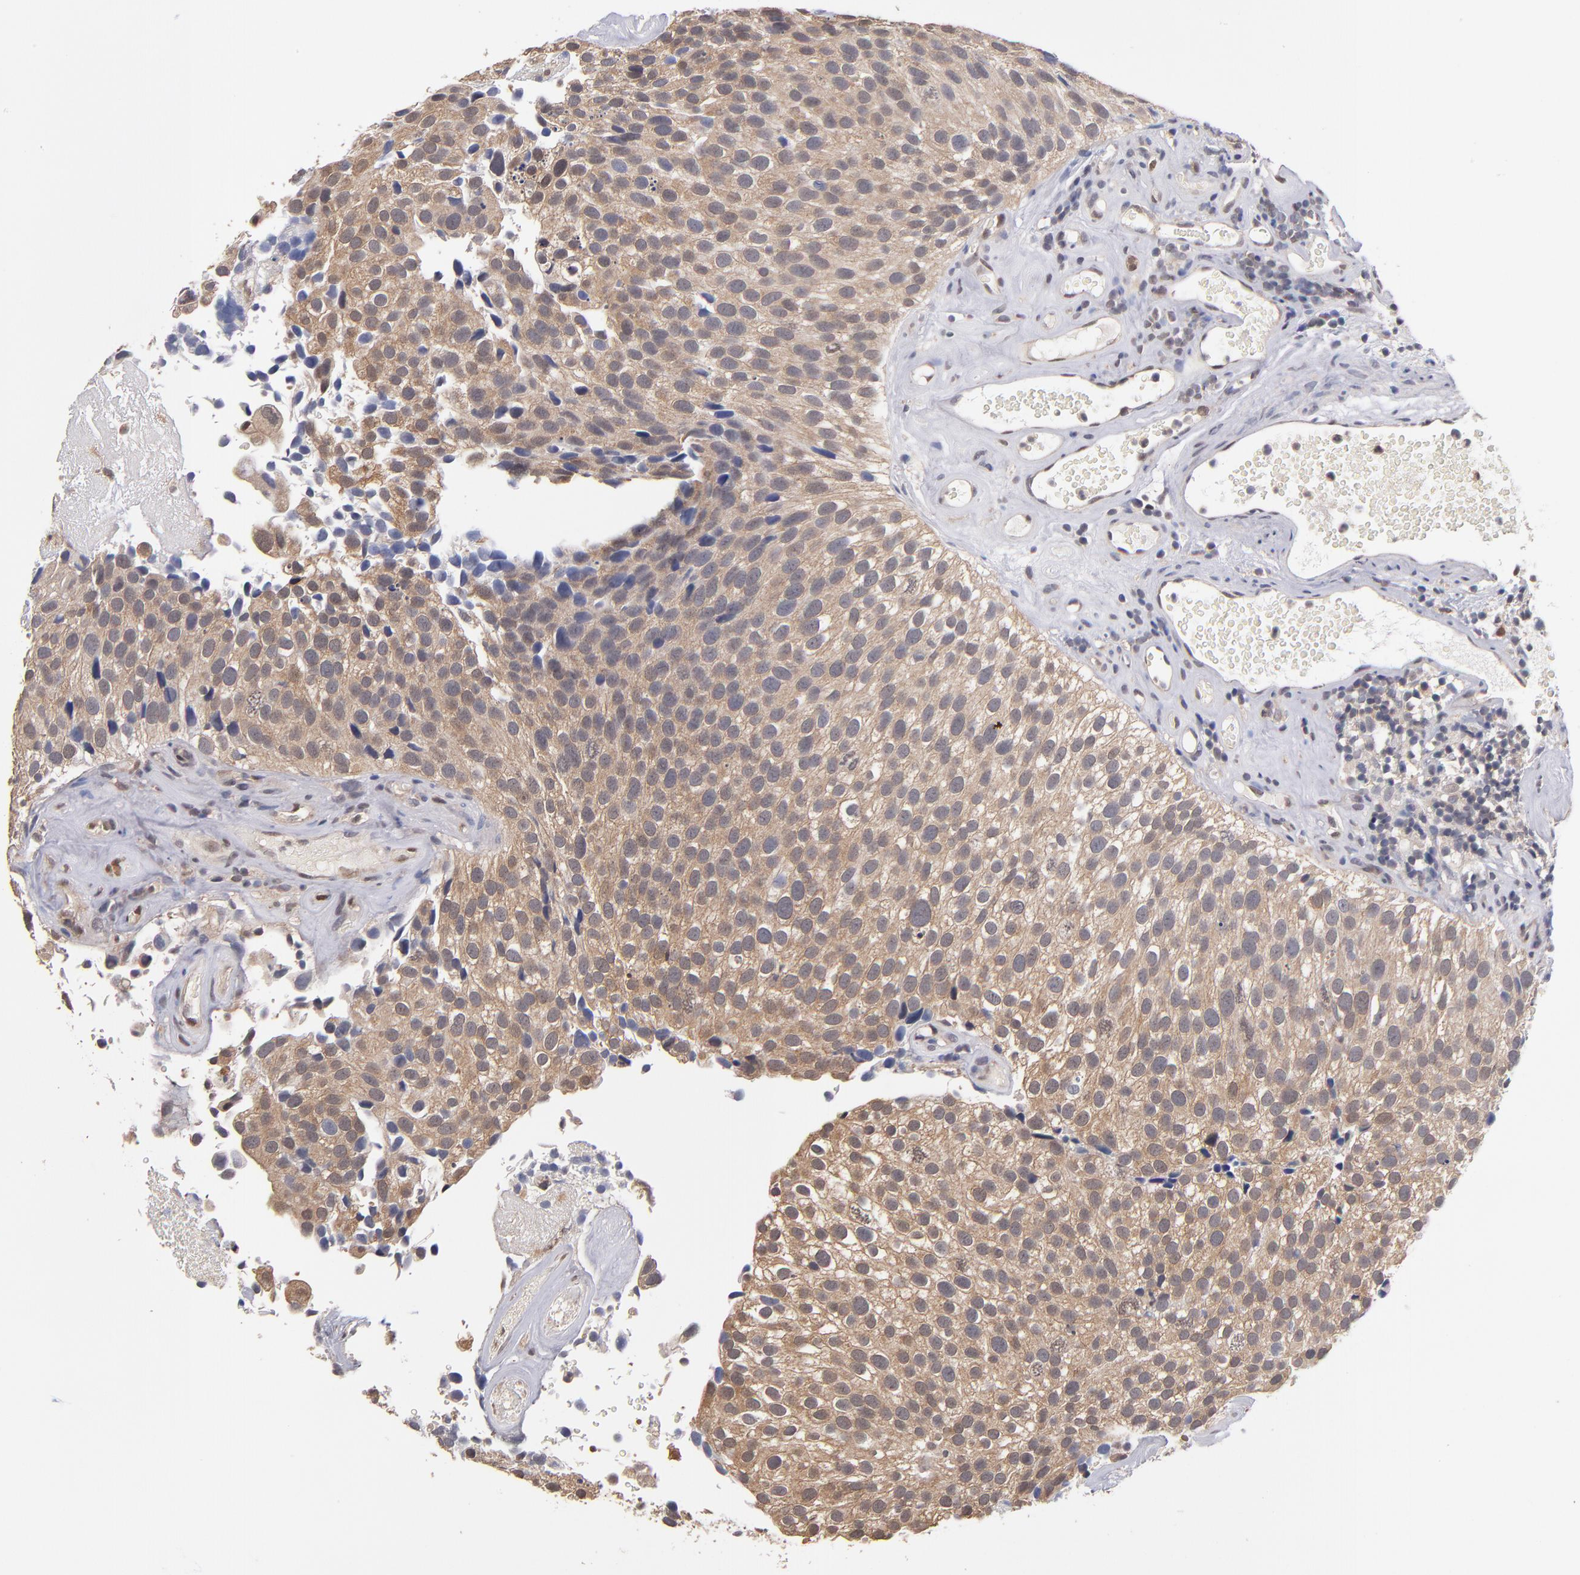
{"staining": {"intensity": "weak", "quantity": ">75%", "location": "cytoplasmic/membranous"}, "tissue": "urothelial cancer", "cell_type": "Tumor cells", "image_type": "cancer", "snomed": [{"axis": "morphology", "description": "Urothelial carcinoma, High grade"}, {"axis": "topography", "description": "Urinary bladder"}], "caption": "Brown immunohistochemical staining in human urothelial carcinoma (high-grade) exhibits weak cytoplasmic/membranous positivity in approximately >75% of tumor cells.", "gene": "PSMD10", "patient": {"sex": "male", "age": 72}}